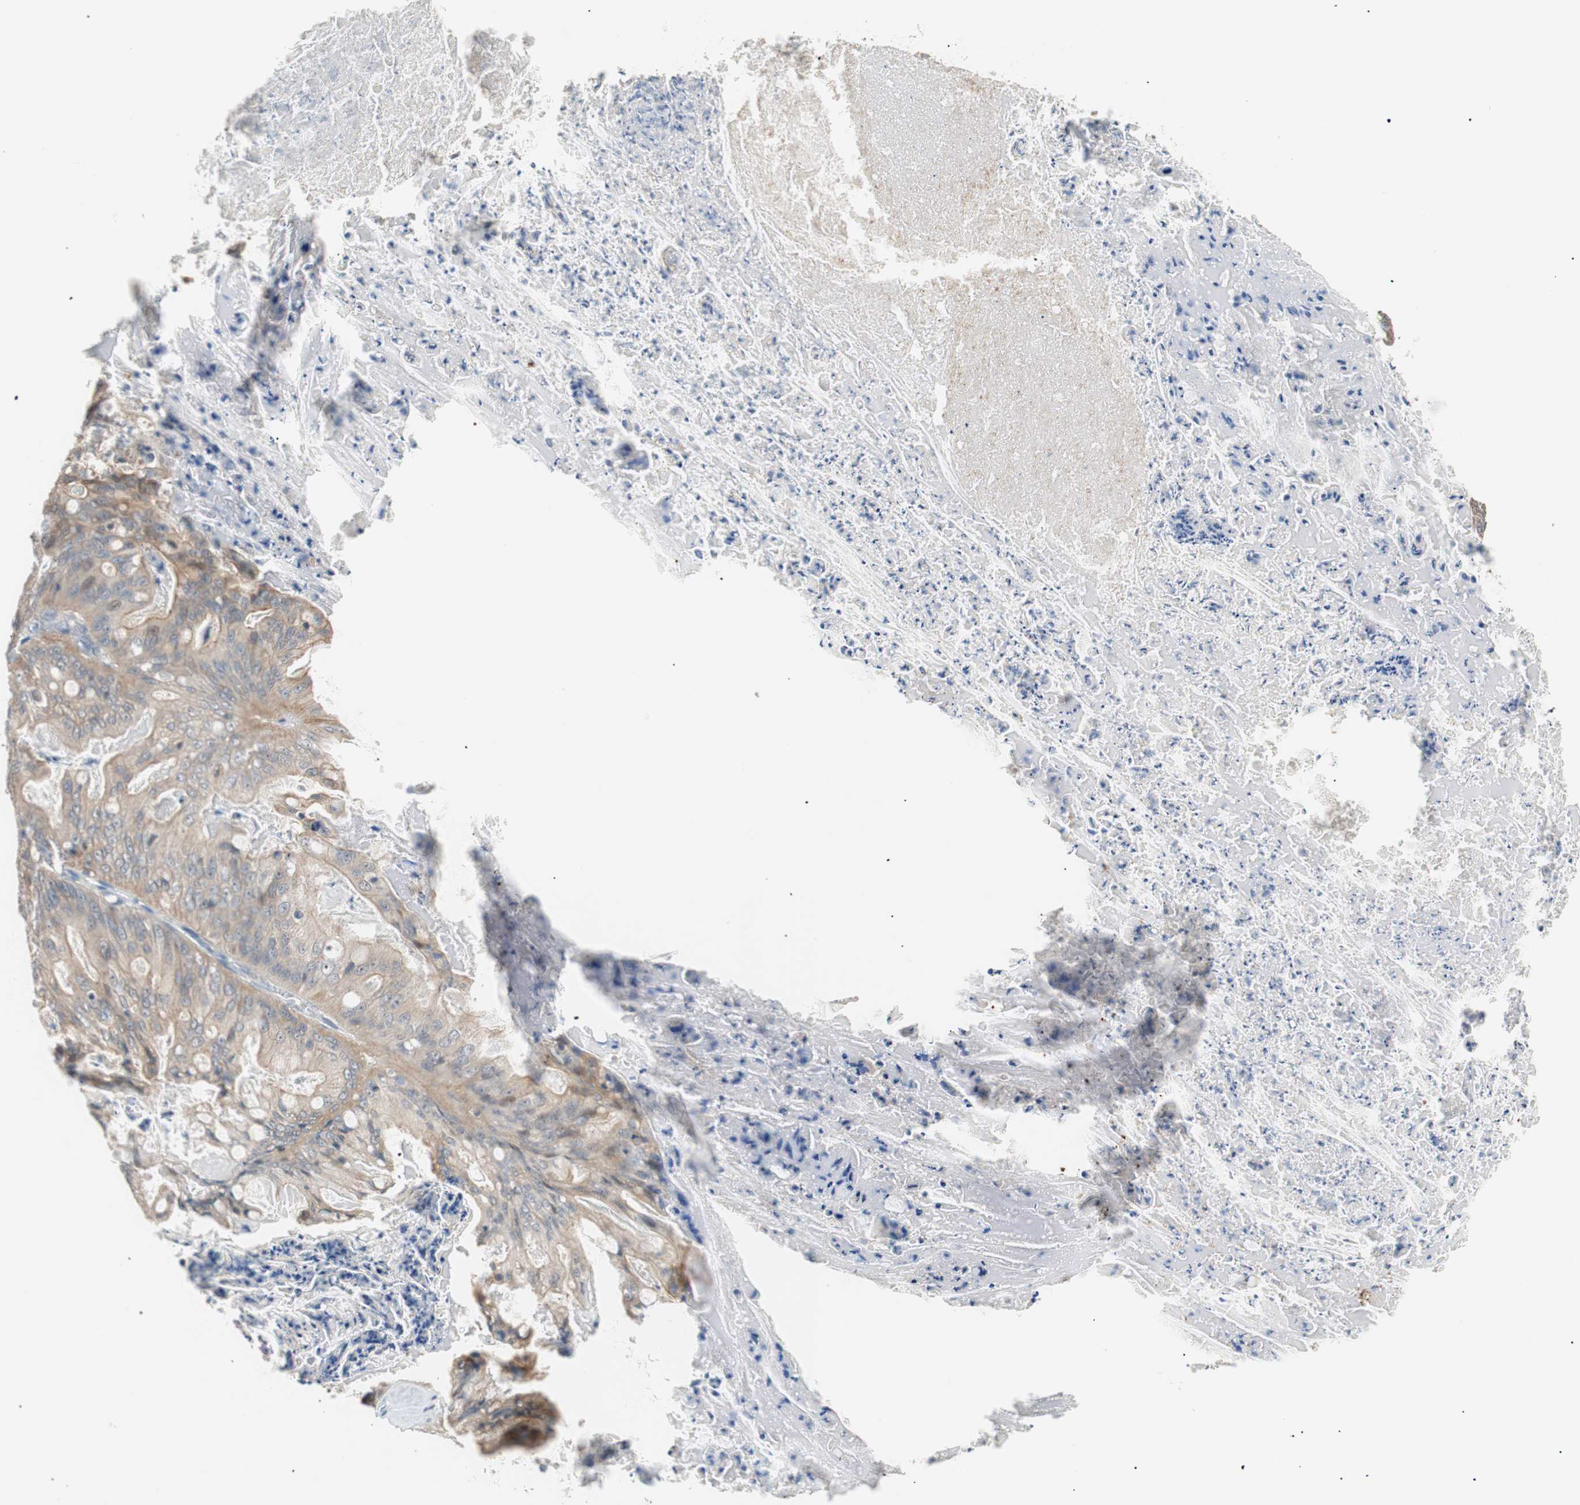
{"staining": {"intensity": "weak", "quantity": ">75%", "location": "cytoplasmic/membranous"}, "tissue": "ovarian cancer", "cell_type": "Tumor cells", "image_type": "cancer", "snomed": [{"axis": "morphology", "description": "Cystadenocarcinoma, mucinous, NOS"}, {"axis": "topography", "description": "Ovary"}], "caption": "IHC photomicrograph of human mucinous cystadenocarcinoma (ovarian) stained for a protein (brown), which displays low levels of weak cytoplasmic/membranous staining in about >75% of tumor cells.", "gene": "PCK1", "patient": {"sex": "female", "age": 36}}